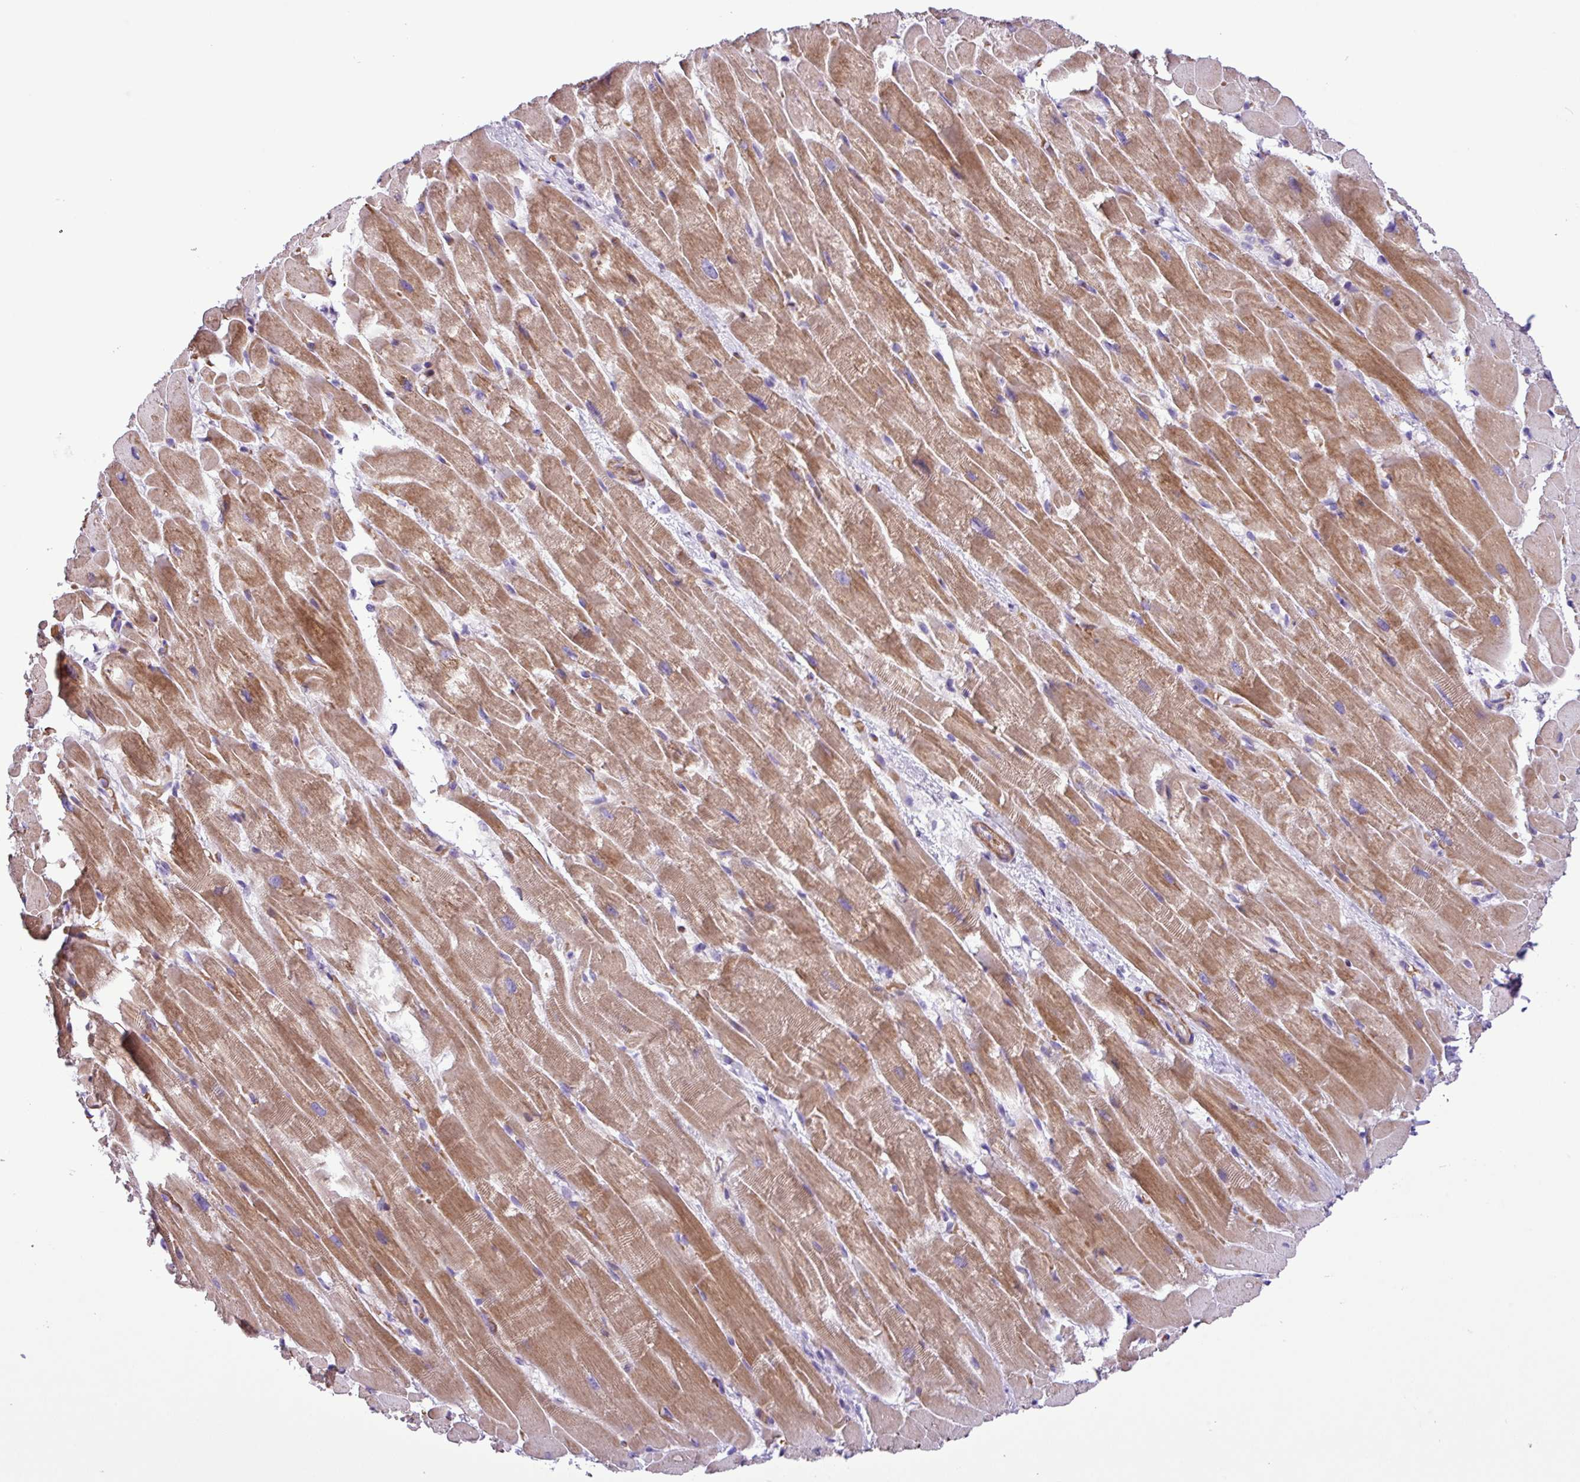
{"staining": {"intensity": "moderate", "quantity": ">75%", "location": "cytoplasmic/membranous"}, "tissue": "heart muscle", "cell_type": "Cardiomyocytes", "image_type": "normal", "snomed": [{"axis": "morphology", "description": "Normal tissue, NOS"}, {"axis": "topography", "description": "Heart"}], "caption": "Heart muscle stained with a brown dye shows moderate cytoplasmic/membranous positive staining in about >75% of cardiomyocytes.", "gene": "C11orf91", "patient": {"sex": "male", "age": 37}}